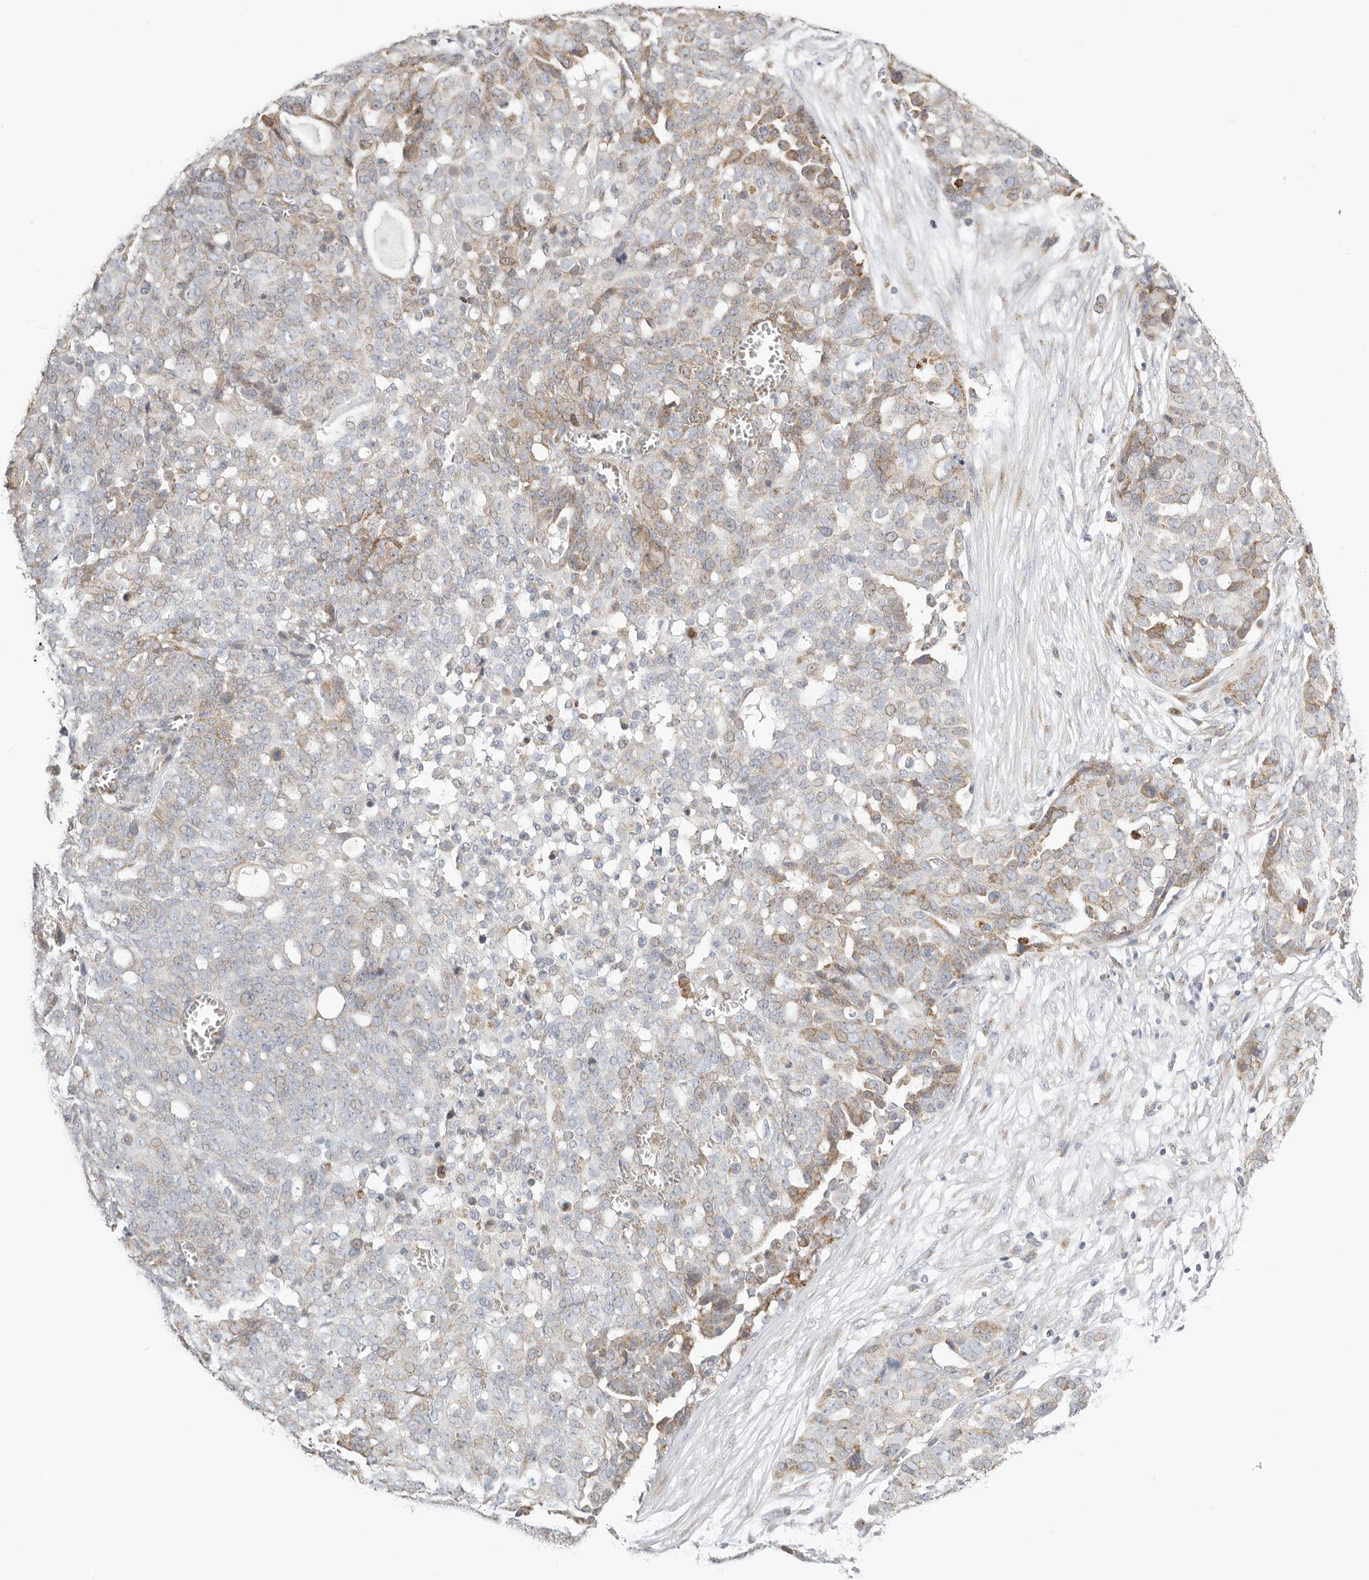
{"staining": {"intensity": "weak", "quantity": "25%-75%", "location": "cytoplasmic/membranous"}, "tissue": "ovarian cancer", "cell_type": "Tumor cells", "image_type": "cancer", "snomed": [{"axis": "morphology", "description": "Cystadenocarcinoma, serous, NOS"}, {"axis": "topography", "description": "Soft tissue"}, {"axis": "topography", "description": "Ovary"}], "caption": "IHC (DAB) staining of human ovarian cancer (serous cystadenocarcinoma) displays weak cytoplasmic/membranous protein positivity in approximately 25%-75% of tumor cells. (IHC, brightfield microscopy, high magnification).", "gene": "IL32", "patient": {"sex": "female", "age": 57}}